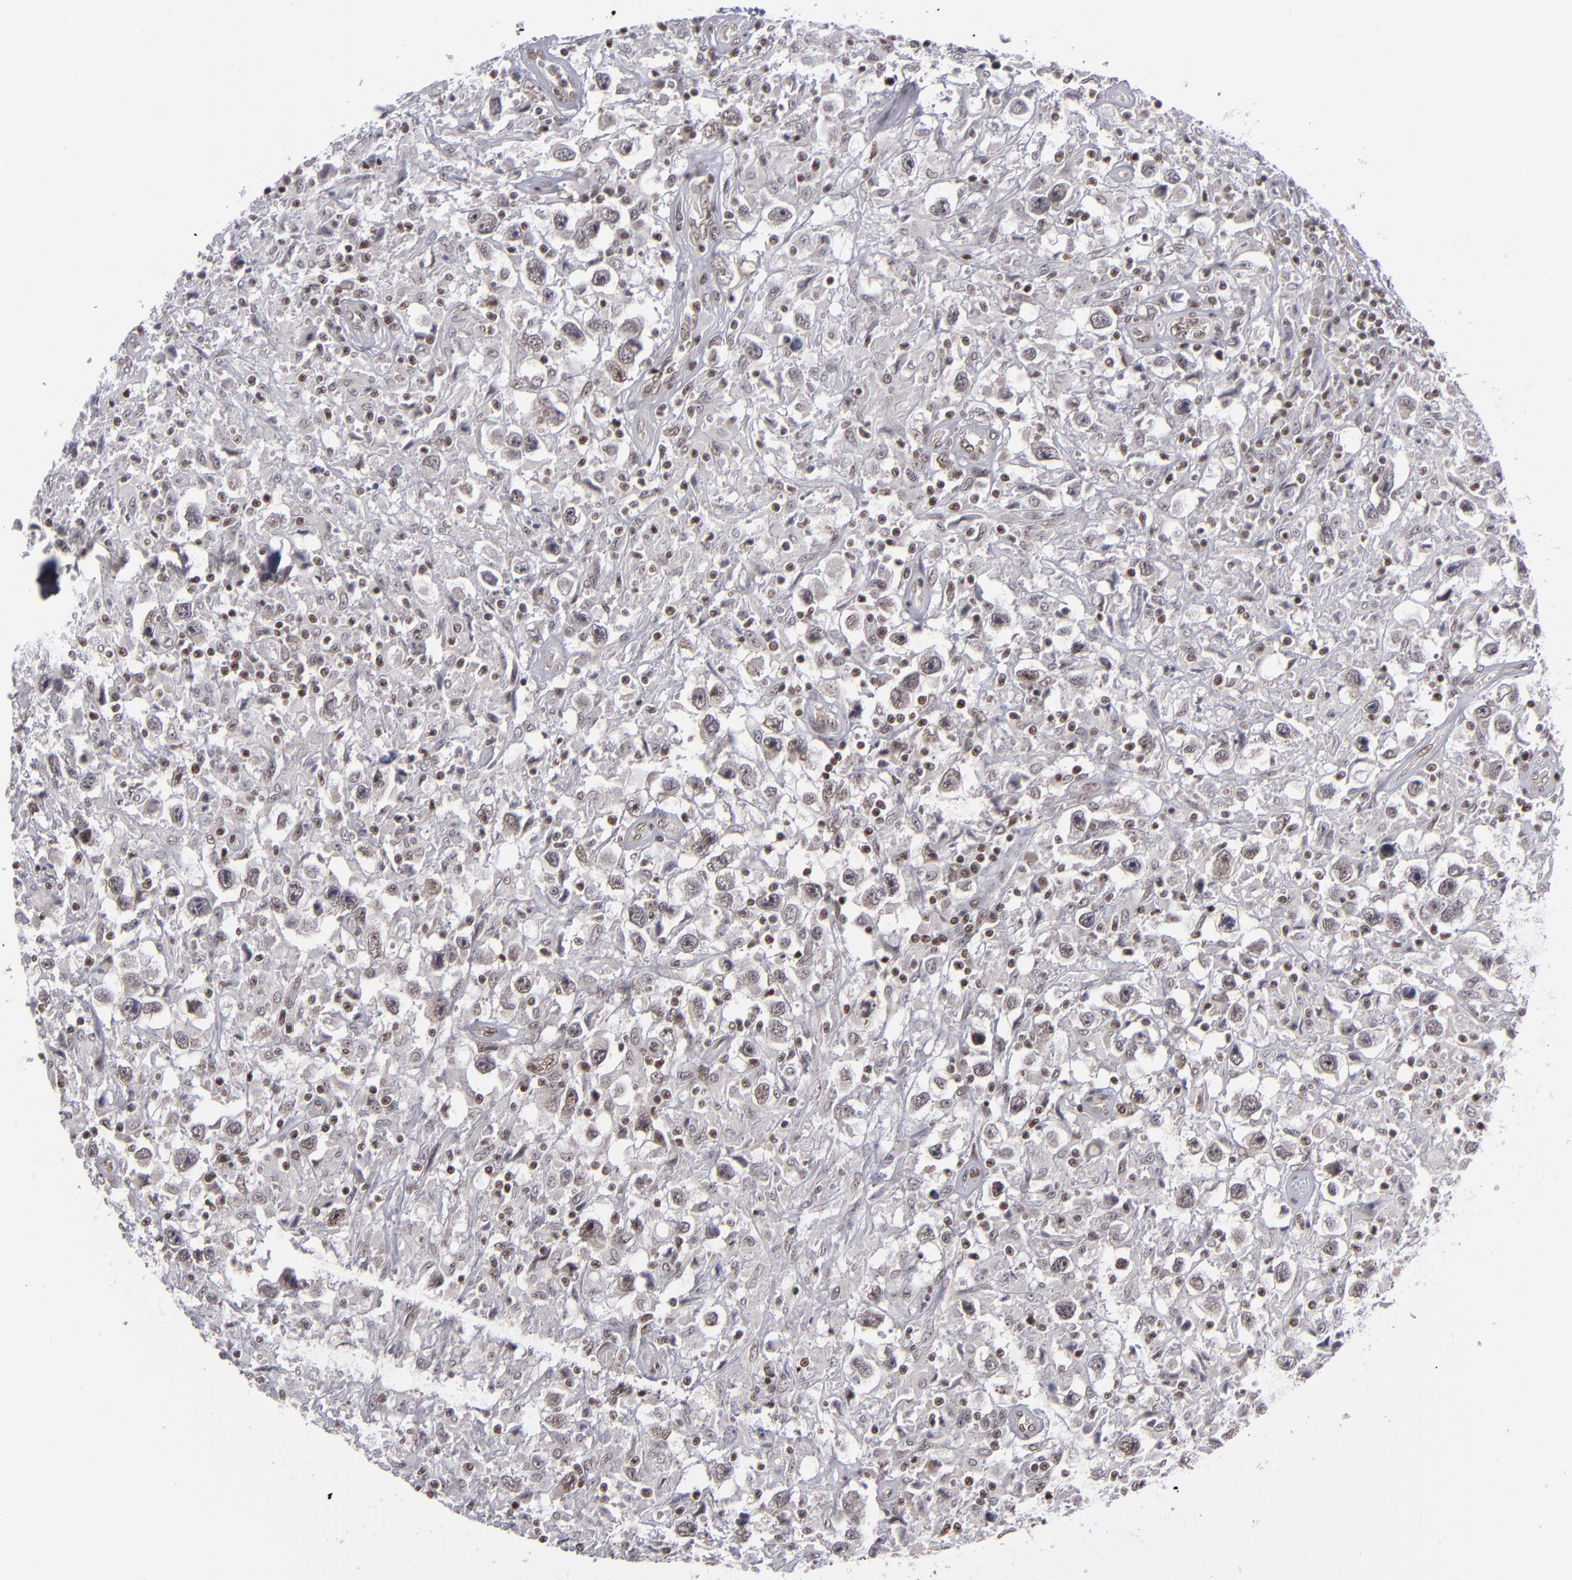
{"staining": {"intensity": "weak", "quantity": "<25%", "location": "nuclear"}, "tissue": "testis cancer", "cell_type": "Tumor cells", "image_type": "cancer", "snomed": [{"axis": "morphology", "description": "Seminoma, NOS"}, {"axis": "topography", "description": "Testis"}], "caption": "Testis cancer was stained to show a protein in brown. There is no significant staining in tumor cells. (DAB (3,3'-diaminobenzidine) IHC with hematoxylin counter stain).", "gene": "MLLT3", "patient": {"sex": "male", "age": 34}}